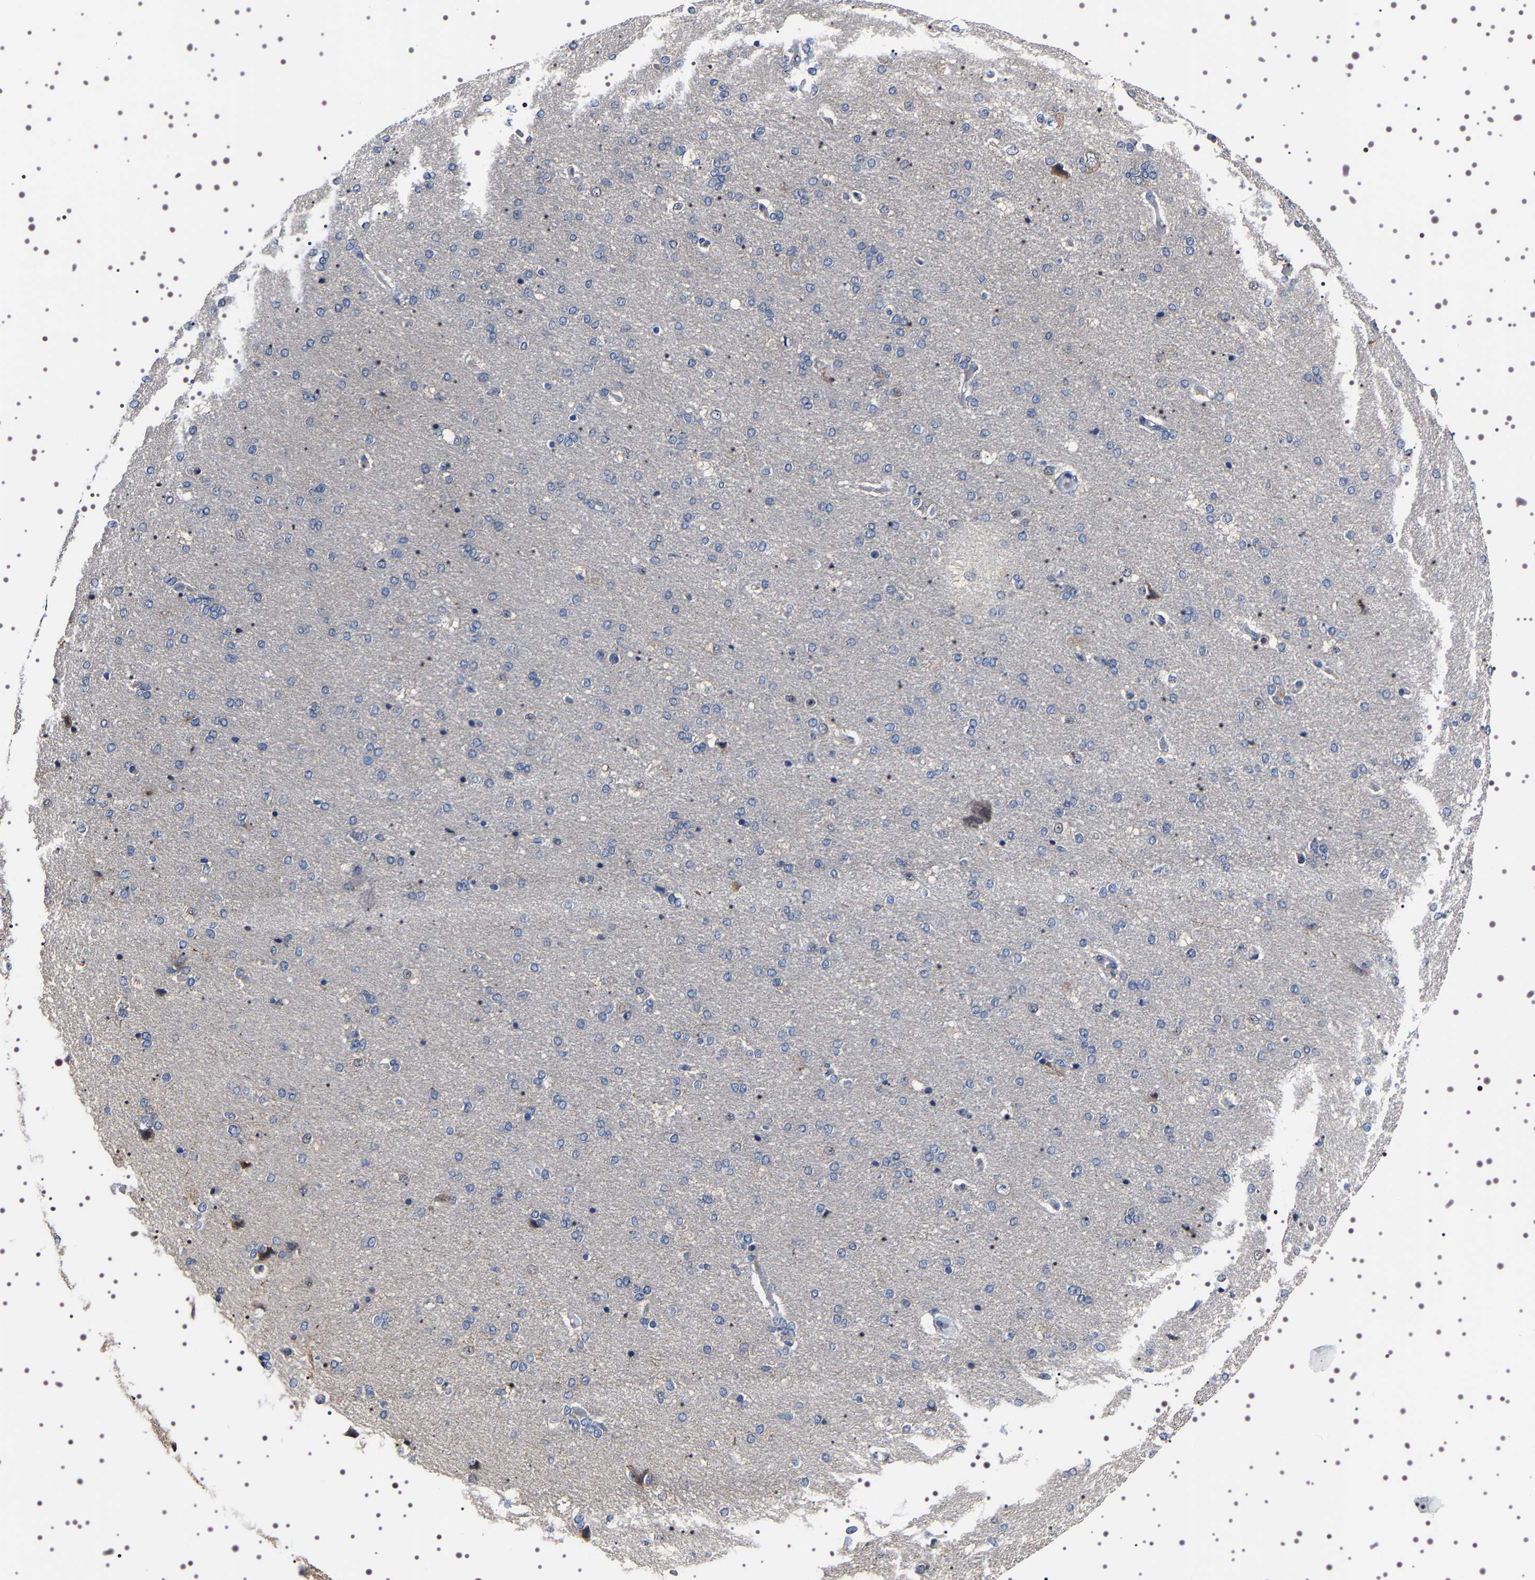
{"staining": {"intensity": "negative", "quantity": "none", "location": "none"}, "tissue": "cerebral cortex", "cell_type": "Endothelial cells", "image_type": "normal", "snomed": [{"axis": "morphology", "description": "Normal tissue, NOS"}, {"axis": "topography", "description": "Cerebral cortex"}], "caption": "This photomicrograph is of normal cerebral cortex stained with immunohistochemistry (IHC) to label a protein in brown with the nuclei are counter-stained blue. There is no staining in endothelial cells.", "gene": "TARBP1", "patient": {"sex": "male", "age": 62}}